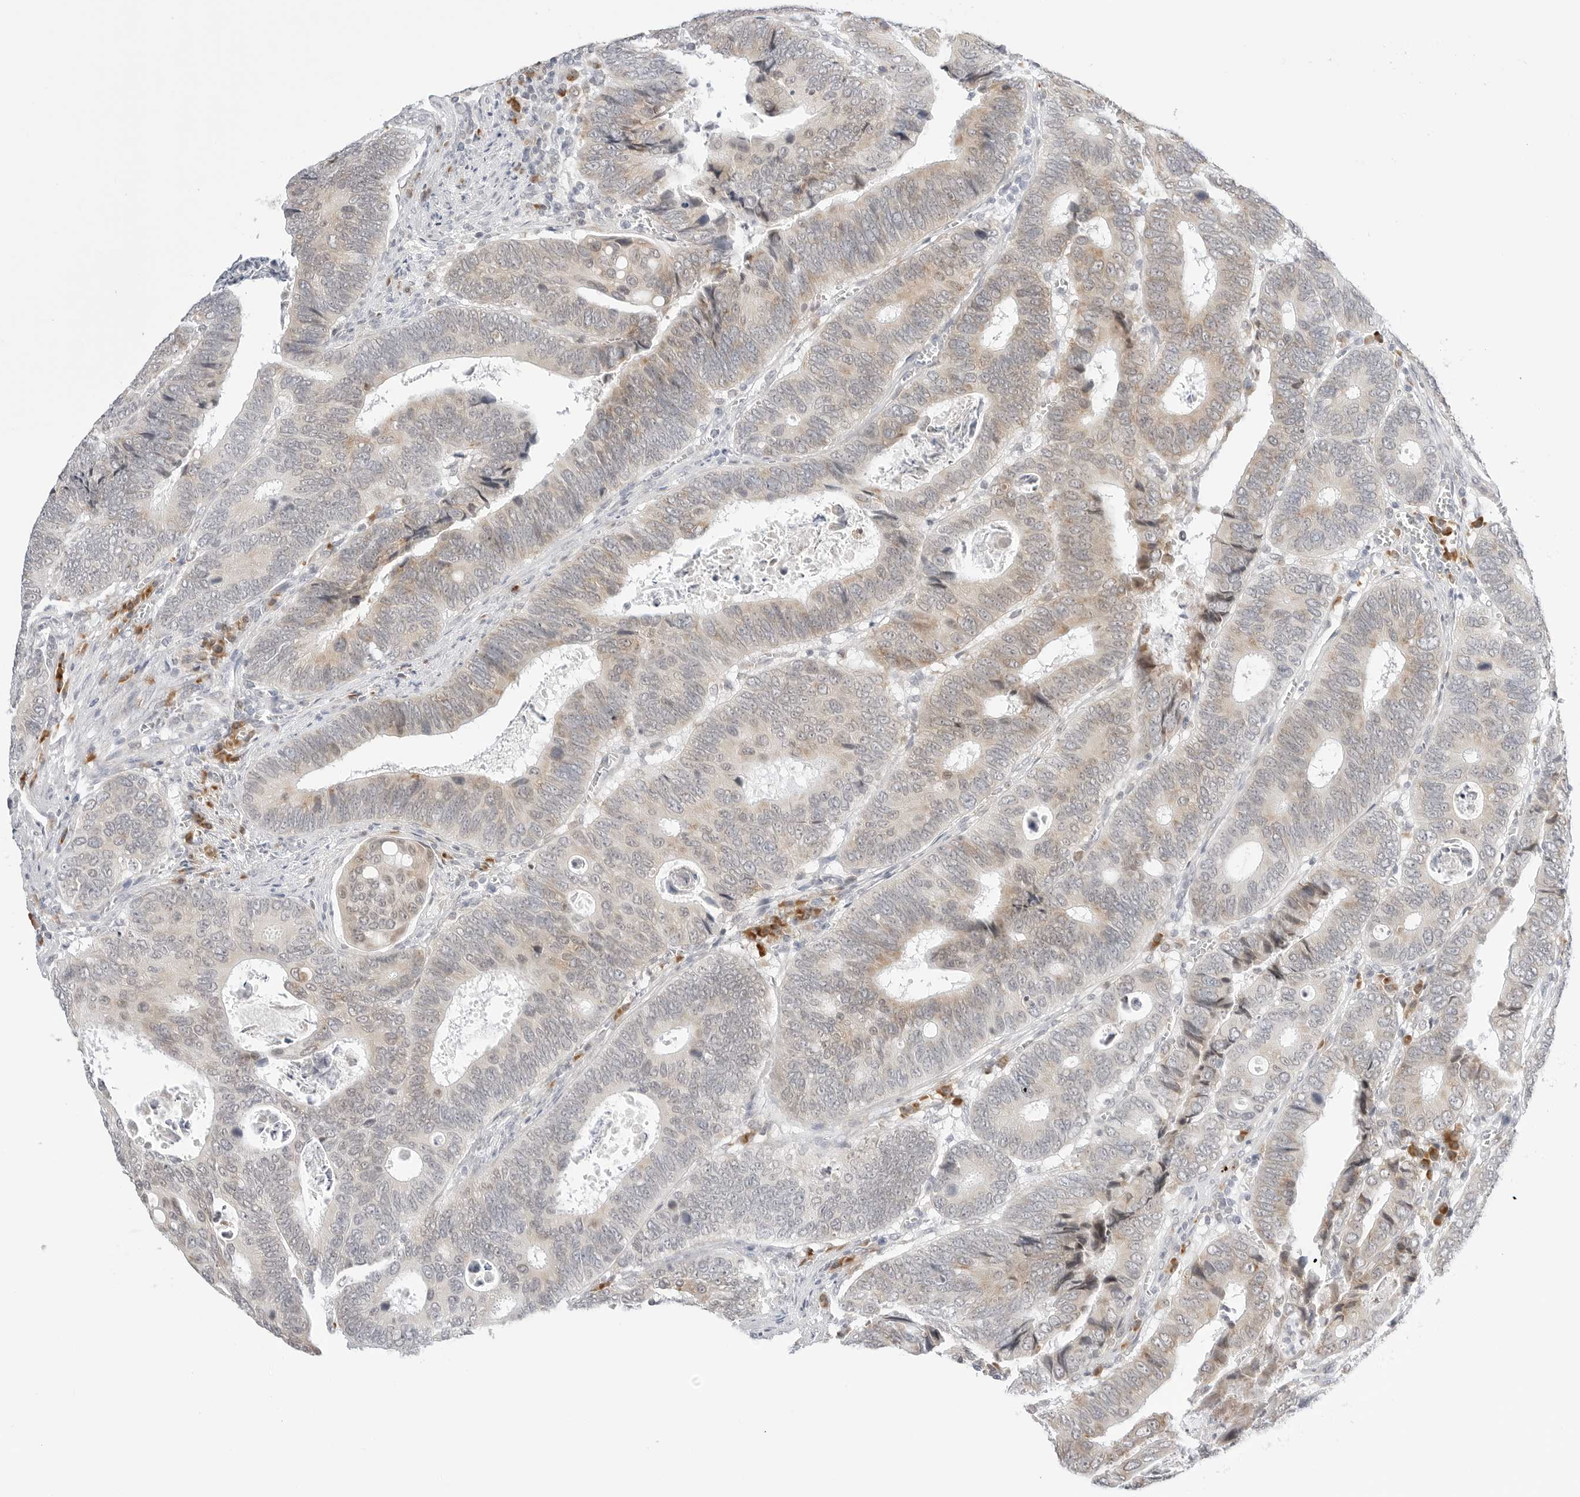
{"staining": {"intensity": "weak", "quantity": "25%-75%", "location": "cytoplasmic/membranous"}, "tissue": "colorectal cancer", "cell_type": "Tumor cells", "image_type": "cancer", "snomed": [{"axis": "morphology", "description": "Adenocarcinoma, NOS"}, {"axis": "topography", "description": "Colon"}], "caption": "Immunohistochemistry (DAB) staining of adenocarcinoma (colorectal) reveals weak cytoplasmic/membranous protein expression in about 25%-75% of tumor cells. The staining is performed using DAB (3,3'-diaminobenzidine) brown chromogen to label protein expression. The nuclei are counter-stained blue using hematoxylin.", "gene": "RPN1", "patient": {"sex": "male", "age": 72}}